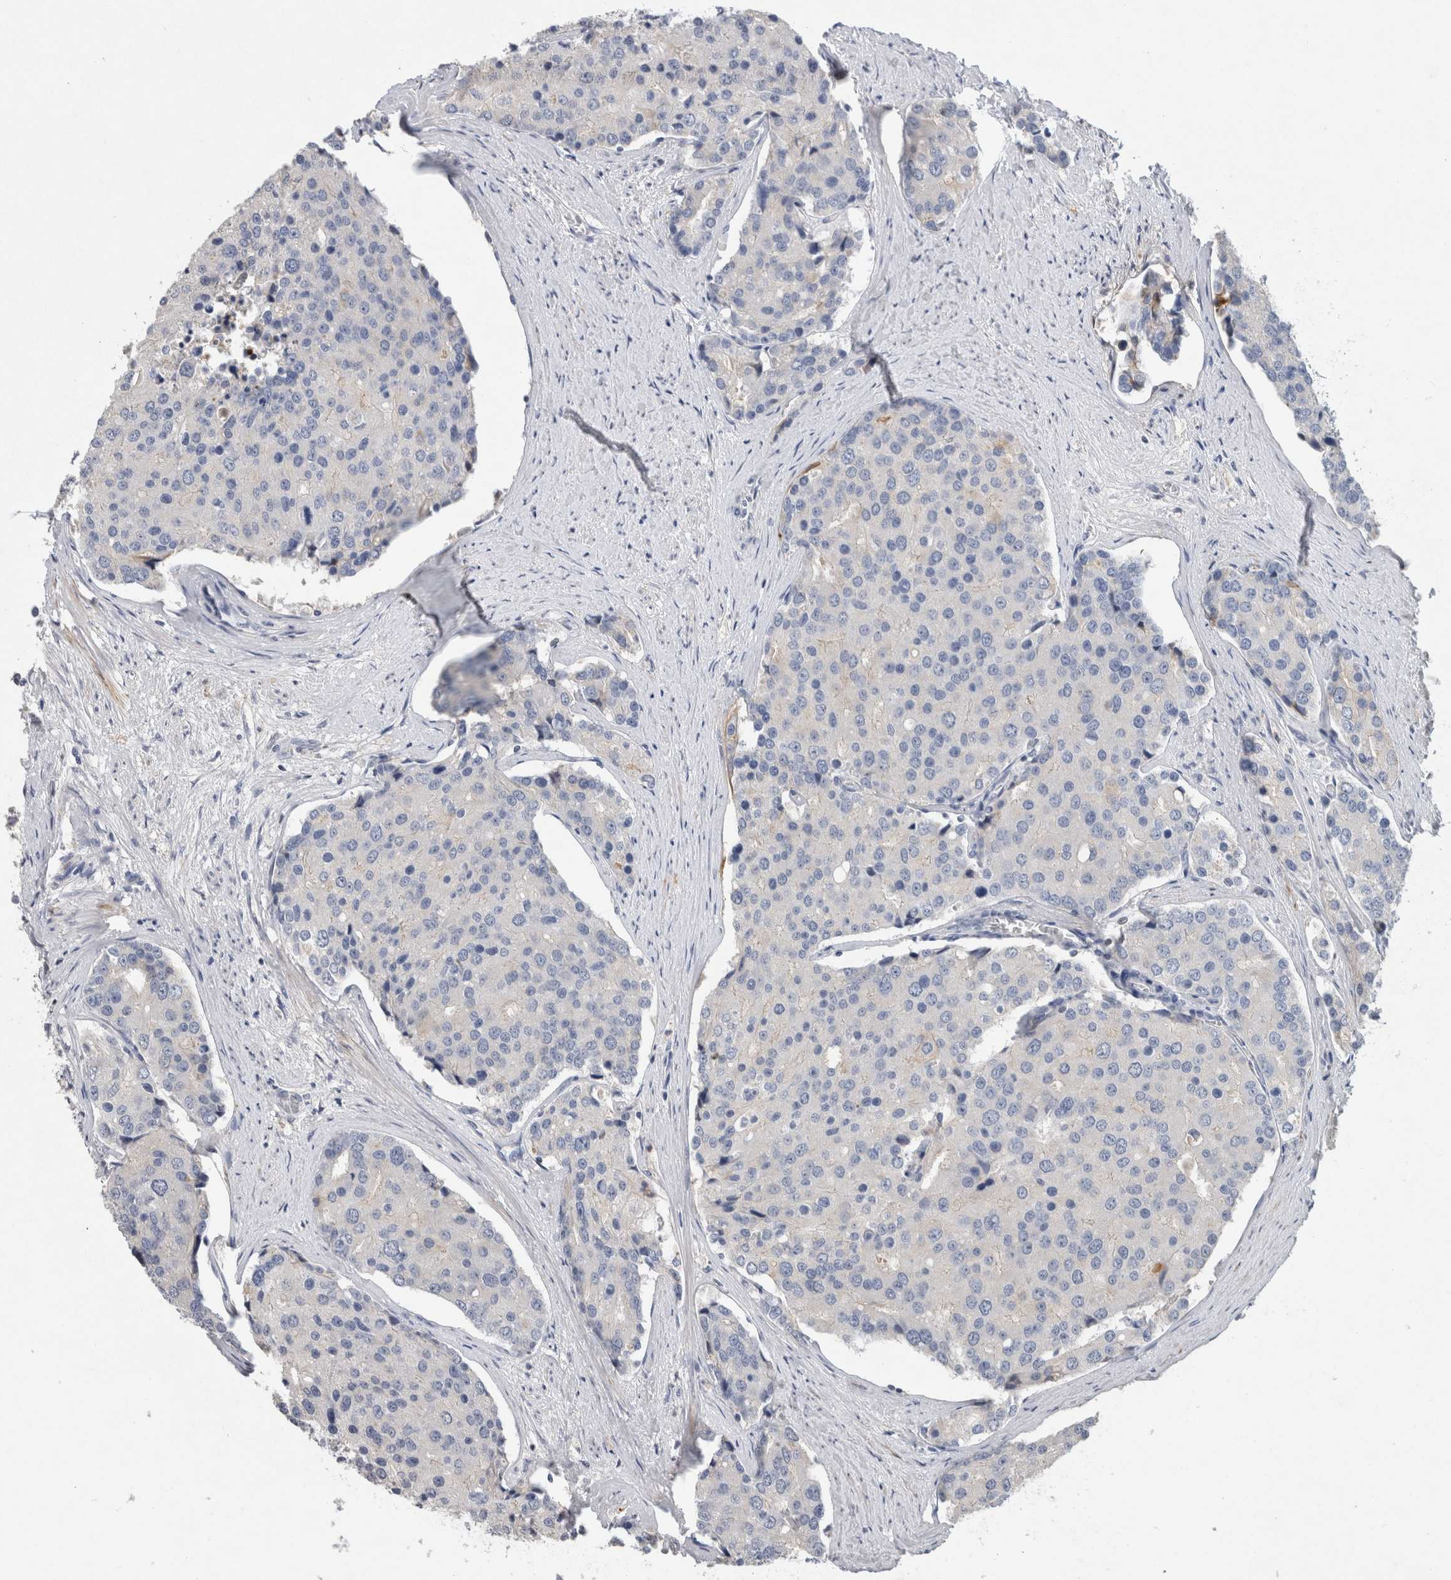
{"staining": {"intensity": "negative", "quantity": "none", "location": "none"}, "tissue": "prostate cancer", "cell_type": "Tumor cells", "image_type": "cancer", "snomed": [{"axis": "morphology", "description": "Adenocarcinoma, High grade"}, {"axis": "topography", "description": "Prostate"}], "caption": "Immunohistochemical staining of human prostate adenocarcinoma (high-grade) shows no significant positivity in tumor cells.", "gene": "HEXD", "patient": {"sex": "male", "age": 50}}